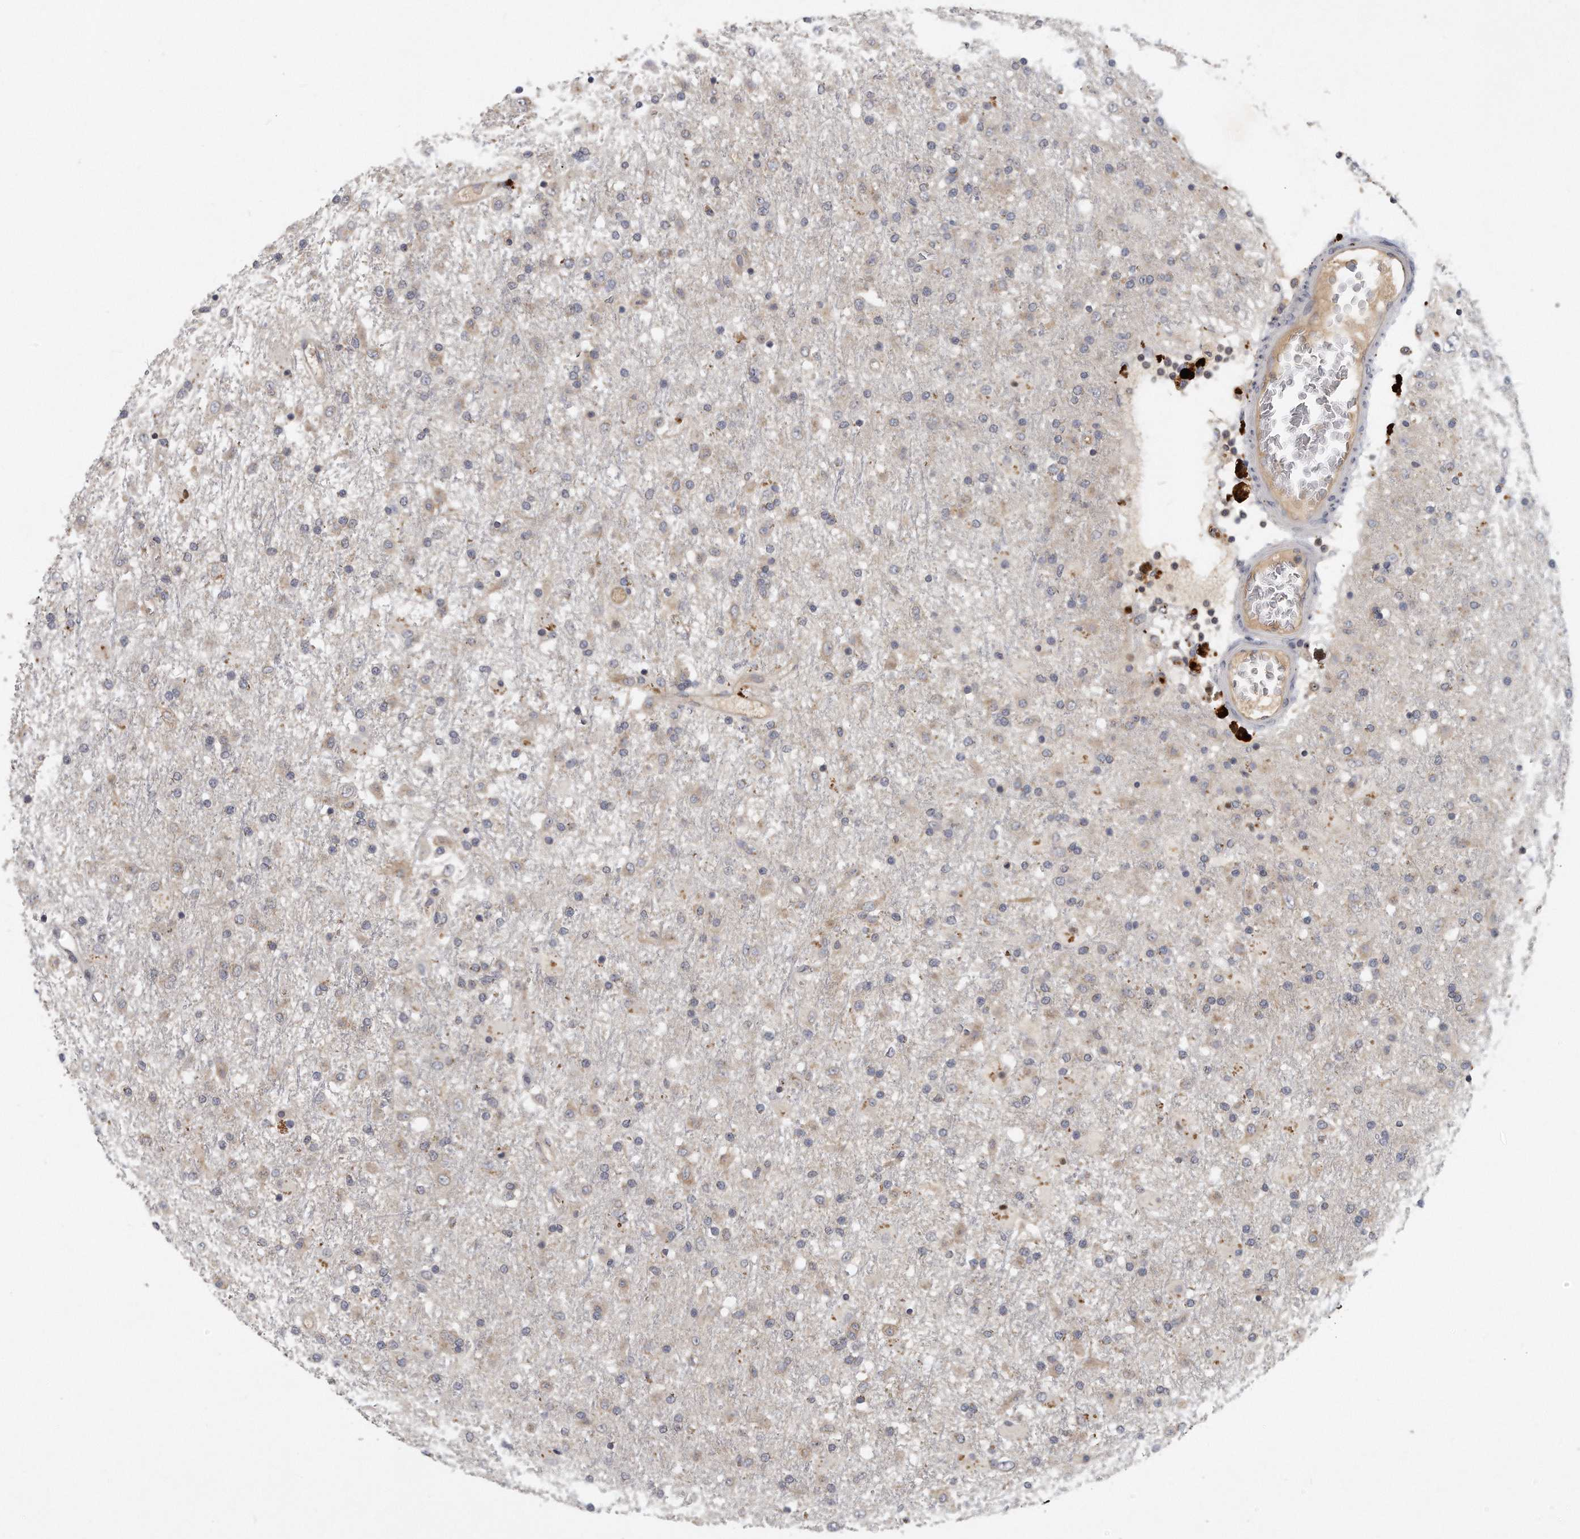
{"staining": {"intensity": "weak", "quantity": "<25%", "location": "cytoplasmic/membranous"}, "tissue": "glioma", "cell_type": "Tumor cells", "image_type": "cancer", "snomed": [{"axis": "morphology", "description": "Glioma, malignant, Low grade"}, {"axis": "topography", "description": "Brain"}], "caption": "Immunohistochemistry (IHC) of glioma demonstrates no positivity in tumor cells.", "gene": "TRAPPC14", "patient": {"sex": "male", "age": 65}}